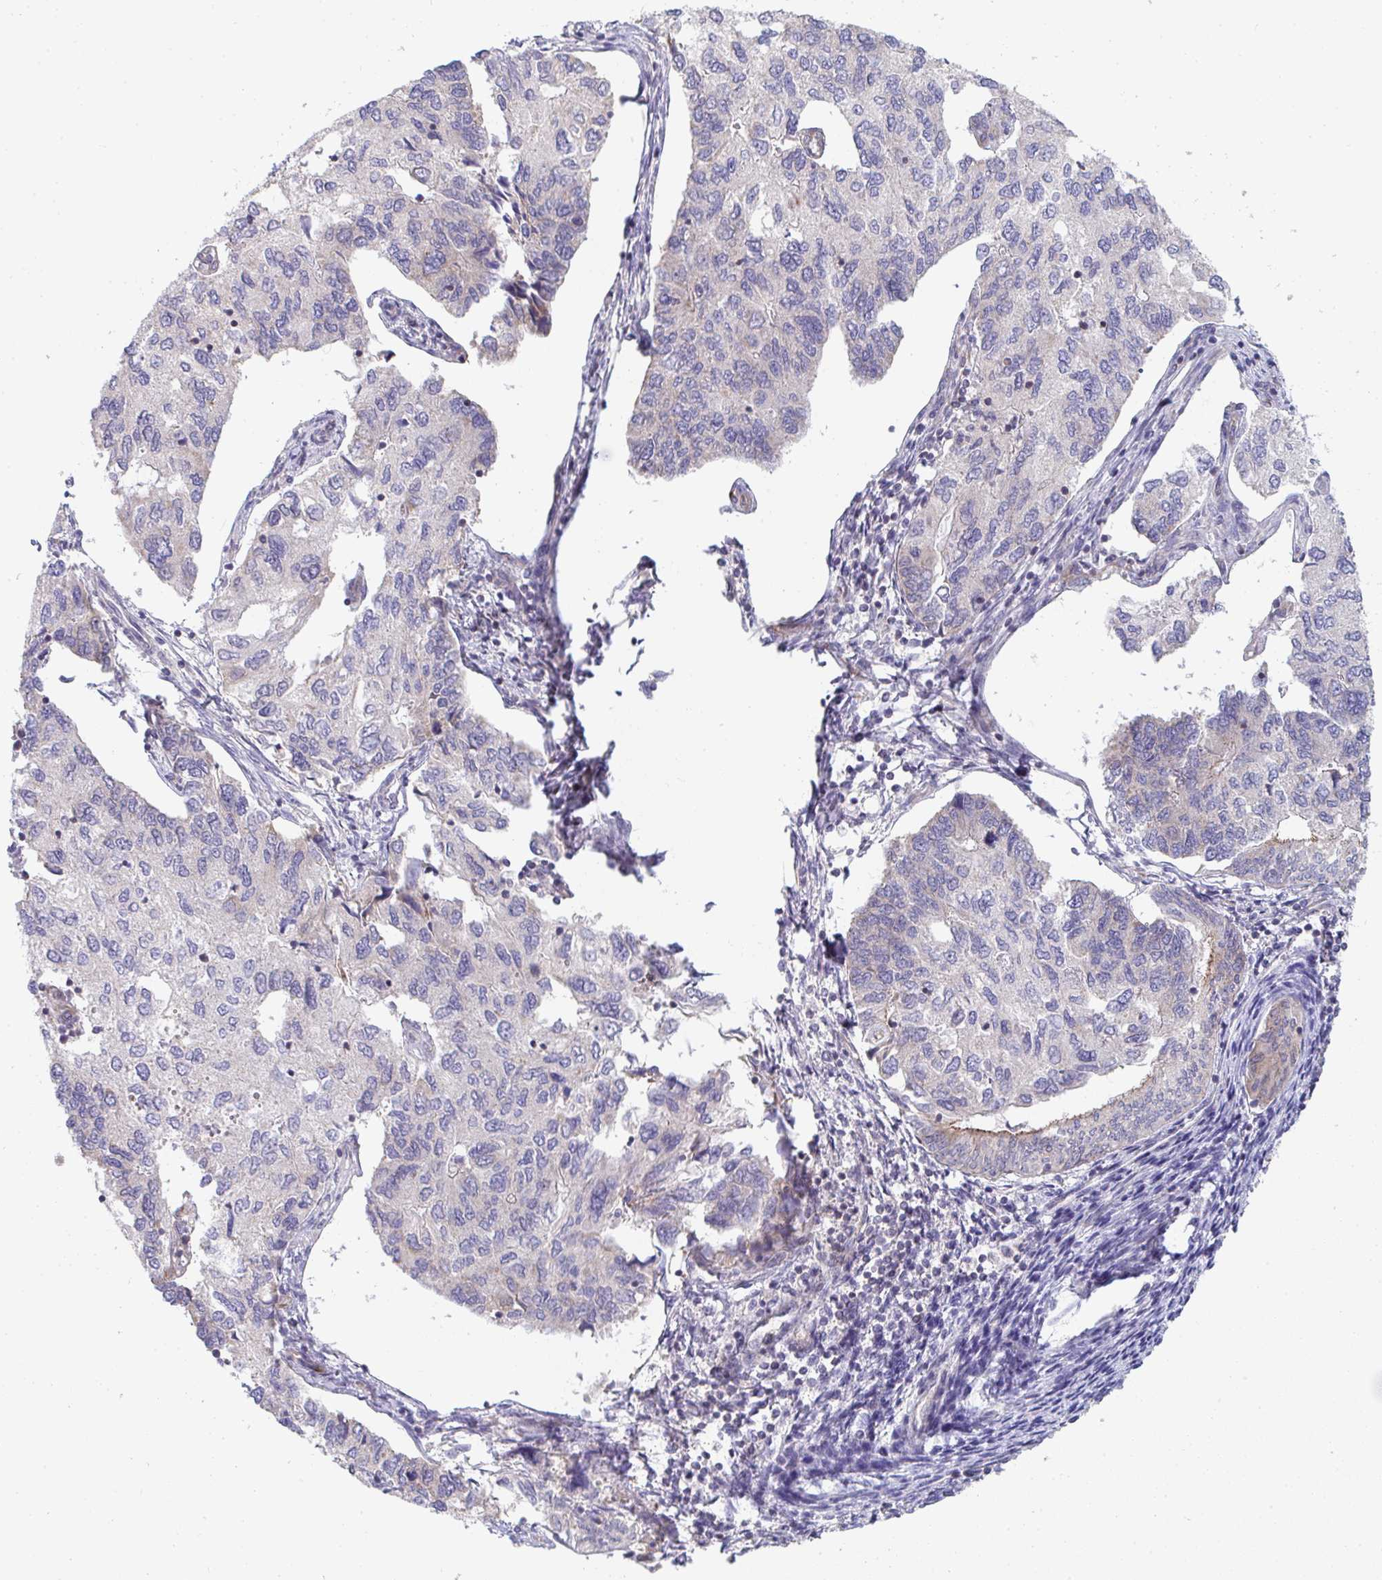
{"staining": {"intensity": "weak", "quantity": "<25%", "location": "cytoplasmic/membranous"}, "tissue": "endometrial cancer", "cell_type": "Tumor cells", "image_type": "cancer", "snomed": [{"axis": "morphology", "description": "Carcinoma, NOS"}, {"axis": "topography", "description": "Uterus"}], "caption": "Immunohistochemistry (IHC) micrograph of neoplastic tissue: endometrial cancer stained with DAB demonstrates no significant protein expression in tumor cells.", "gene": "EIF1AD", "patient": {"sex": "female", "age": 76}}